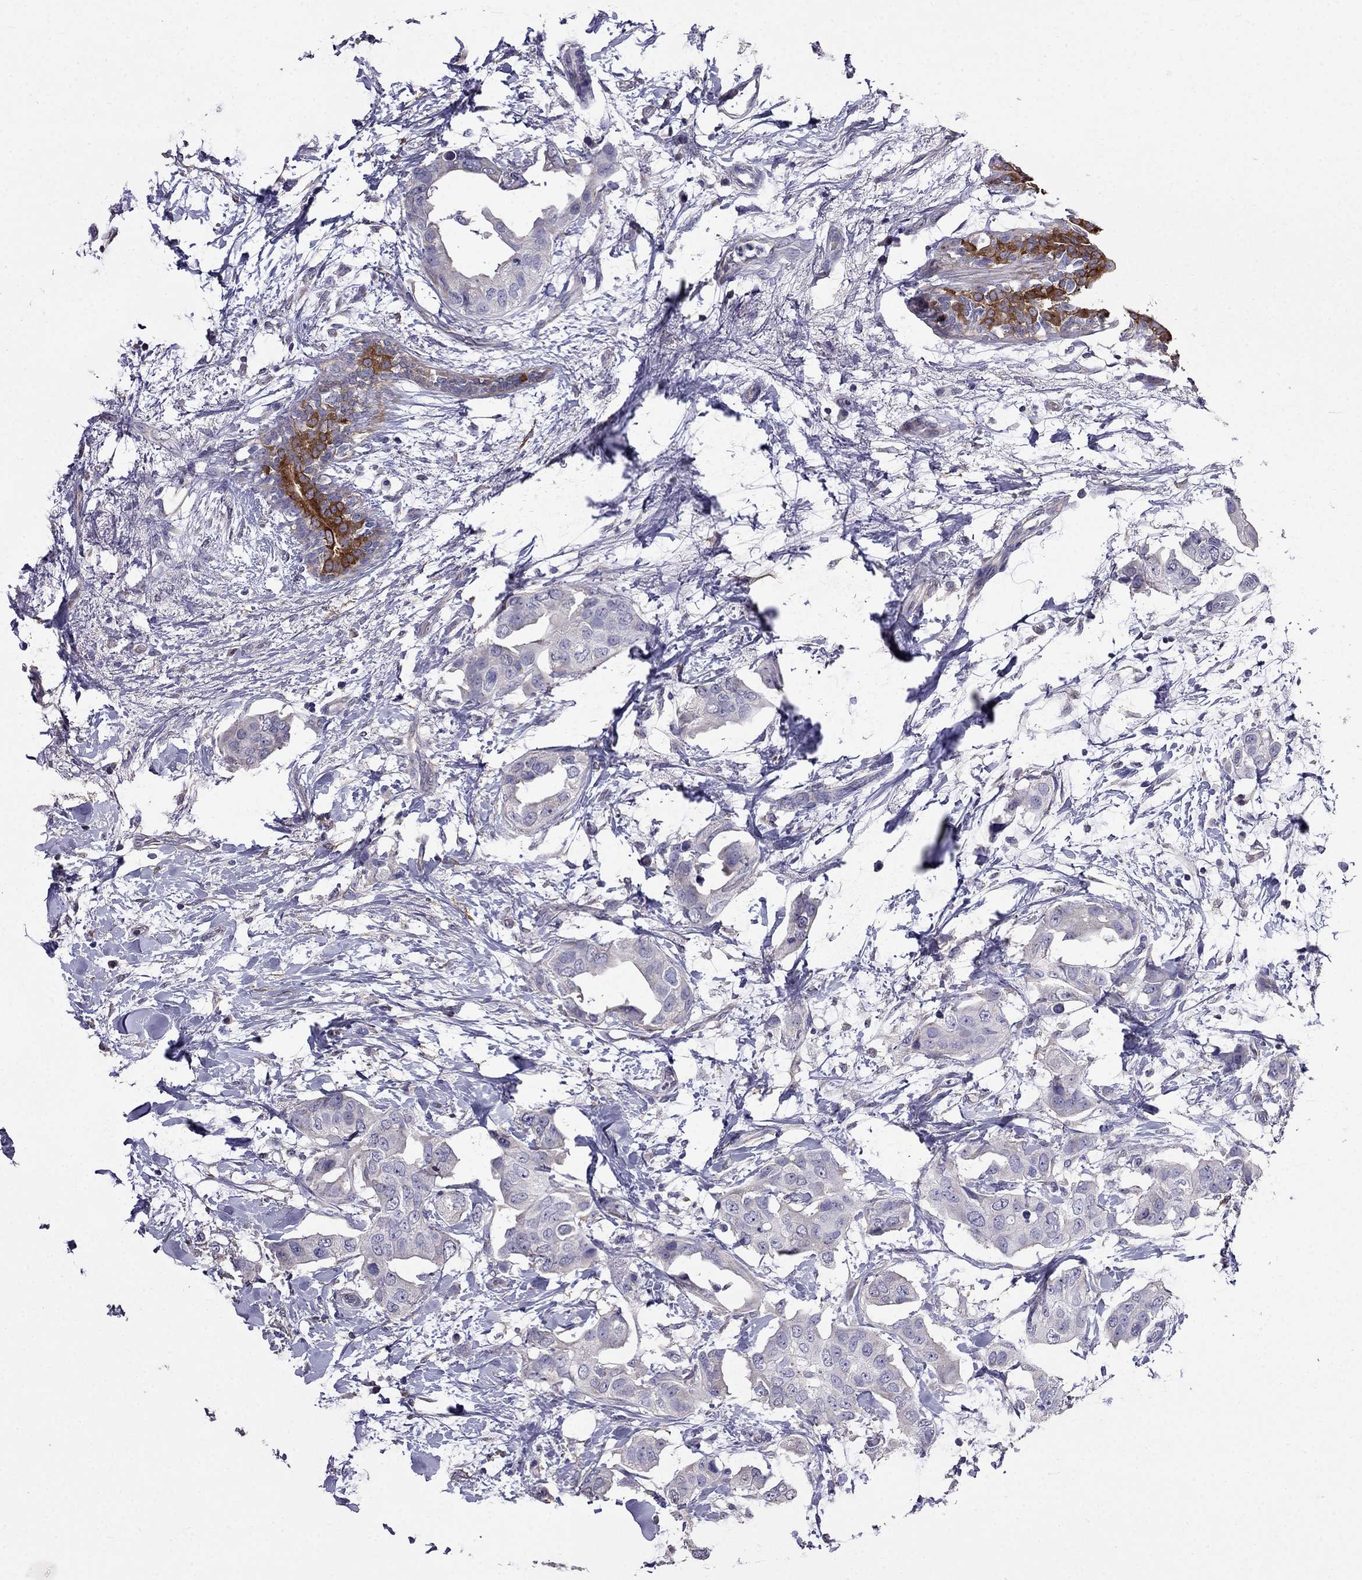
{"staining": {"intensity": "strong", "quantity": "<25%", "location": "cytoplasmic/membranous"}, "tissue": "breast cancer", "cell_type": "Tumor cells", "image_type": "cancer", "snomed": [{"axis": "morphology", "description": "Normal tissue, NOS"}, {"axis": "morphology", "description": "Duct carcinoma"}, {"axis": "topography", "description": "Breast"}], "caption": "The micrograph exhibits staining of breast cancer, revealing strong cytoplasmic/membranous protein positivity (brown color) within tumor cells.", "gene": "AK5", "patient": {"sex": "female", "age": 40}}